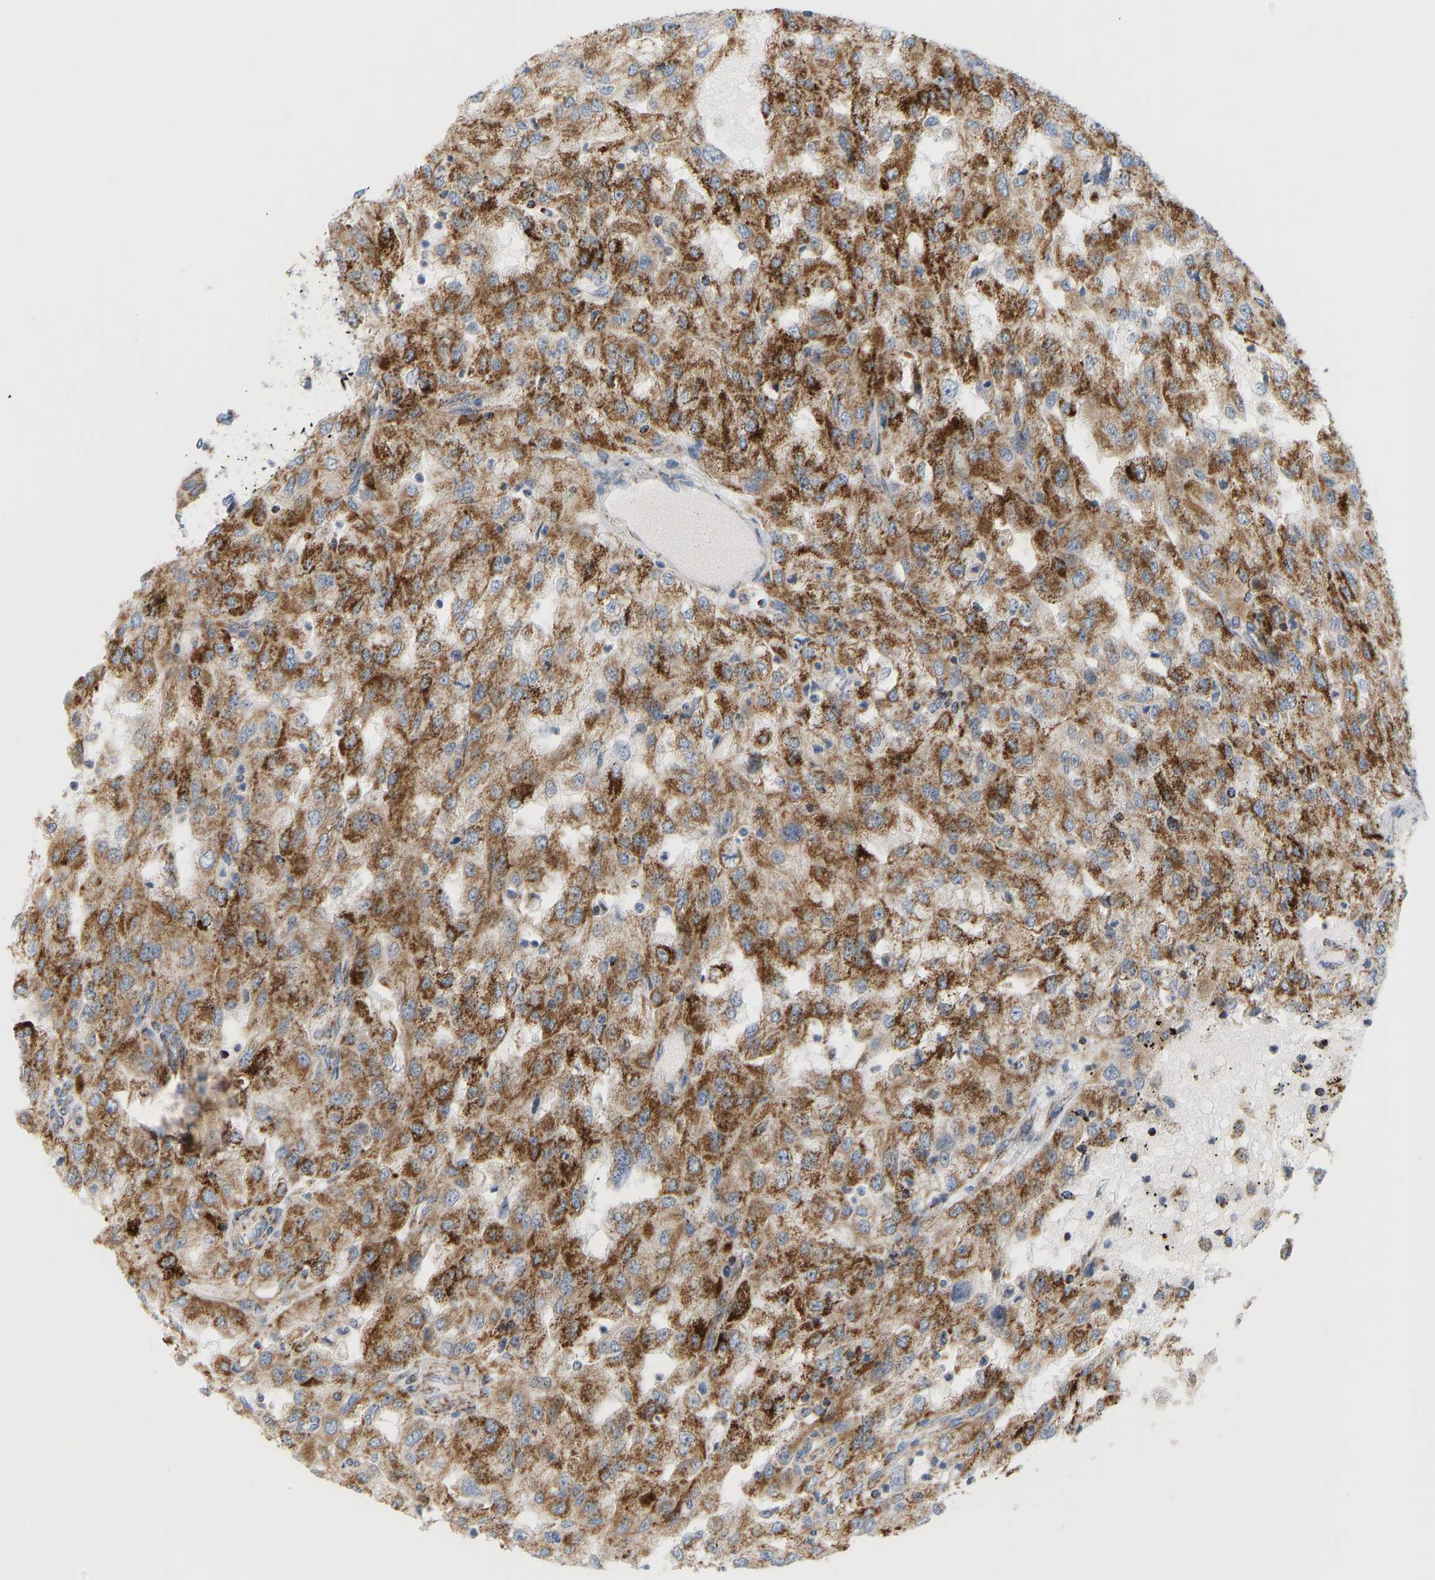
{"staining": {"intensity": "strong", "quantity": ">75%", "location": "cytoplasmic/membranous"}, "tissue": "renal cancer", "cell_type": "Tumor cells", "image_type": "cancer", "snomed": [{"axis": "morphology", "description": "Adenocarcinoma, NOS"}, {"axis": "topography", "description": "Kidney"}], "caption": "A high-resolution photomicrograph shows immunohistochemistry (IHC) staining of adenocarcinoma (renal), which reveals strong cytoplasmic/membranous positivity in about >75% of tumor cells.", "gene": "GPSM2", "patient": {"sex": "female", "age": 54}}